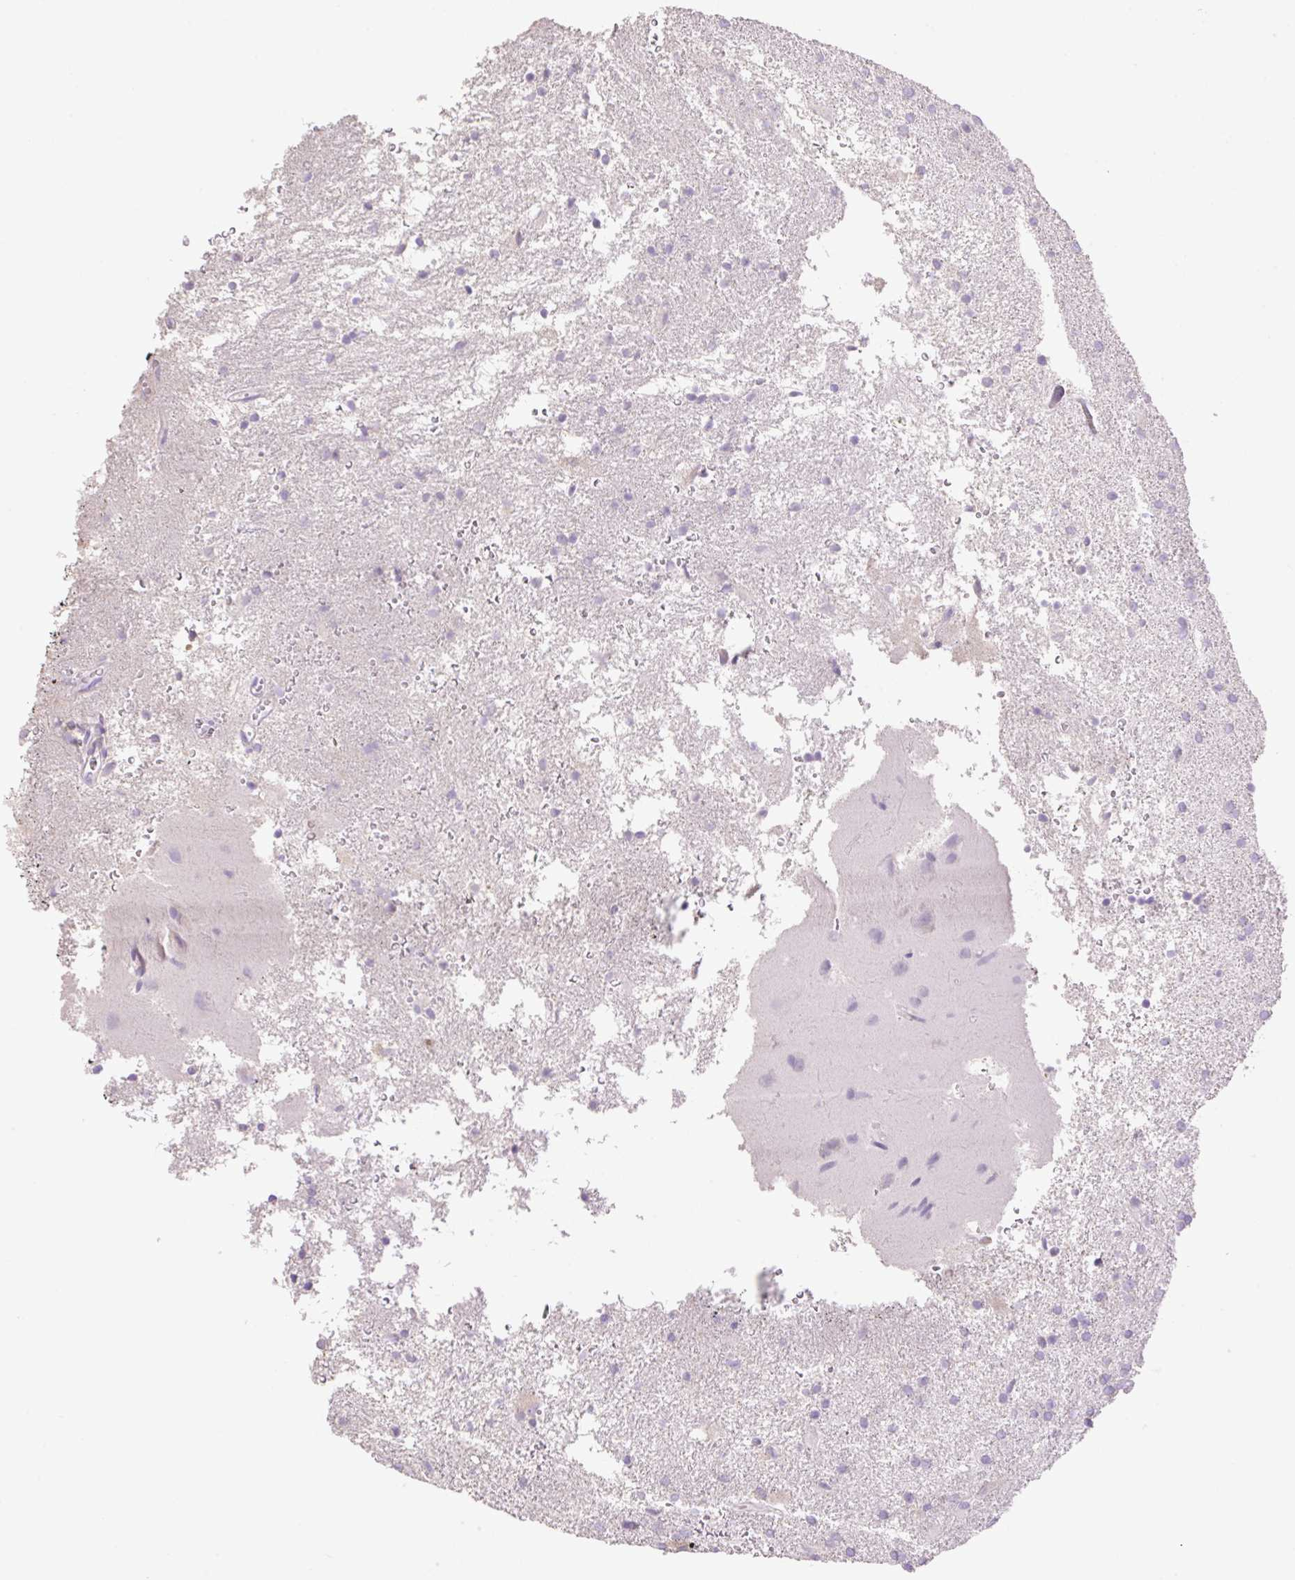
{"staining": {"intensity": "negative", "quantity": "none", "location": "none"}, "tissue": "glioma", "cell_type": "Tumor cells", "image_type": "cancer", "snomed": [{"axis": "morphology", "description": "Glioma, malignant, High grade"}, {"axis": "topography", "description": "Brain"}], "caption": "Tumor cells are negative for brown protein staining in high-grade glioma (malignant).", "gene": "VPS25", "patient": {"sex": "female", "age": 50}}